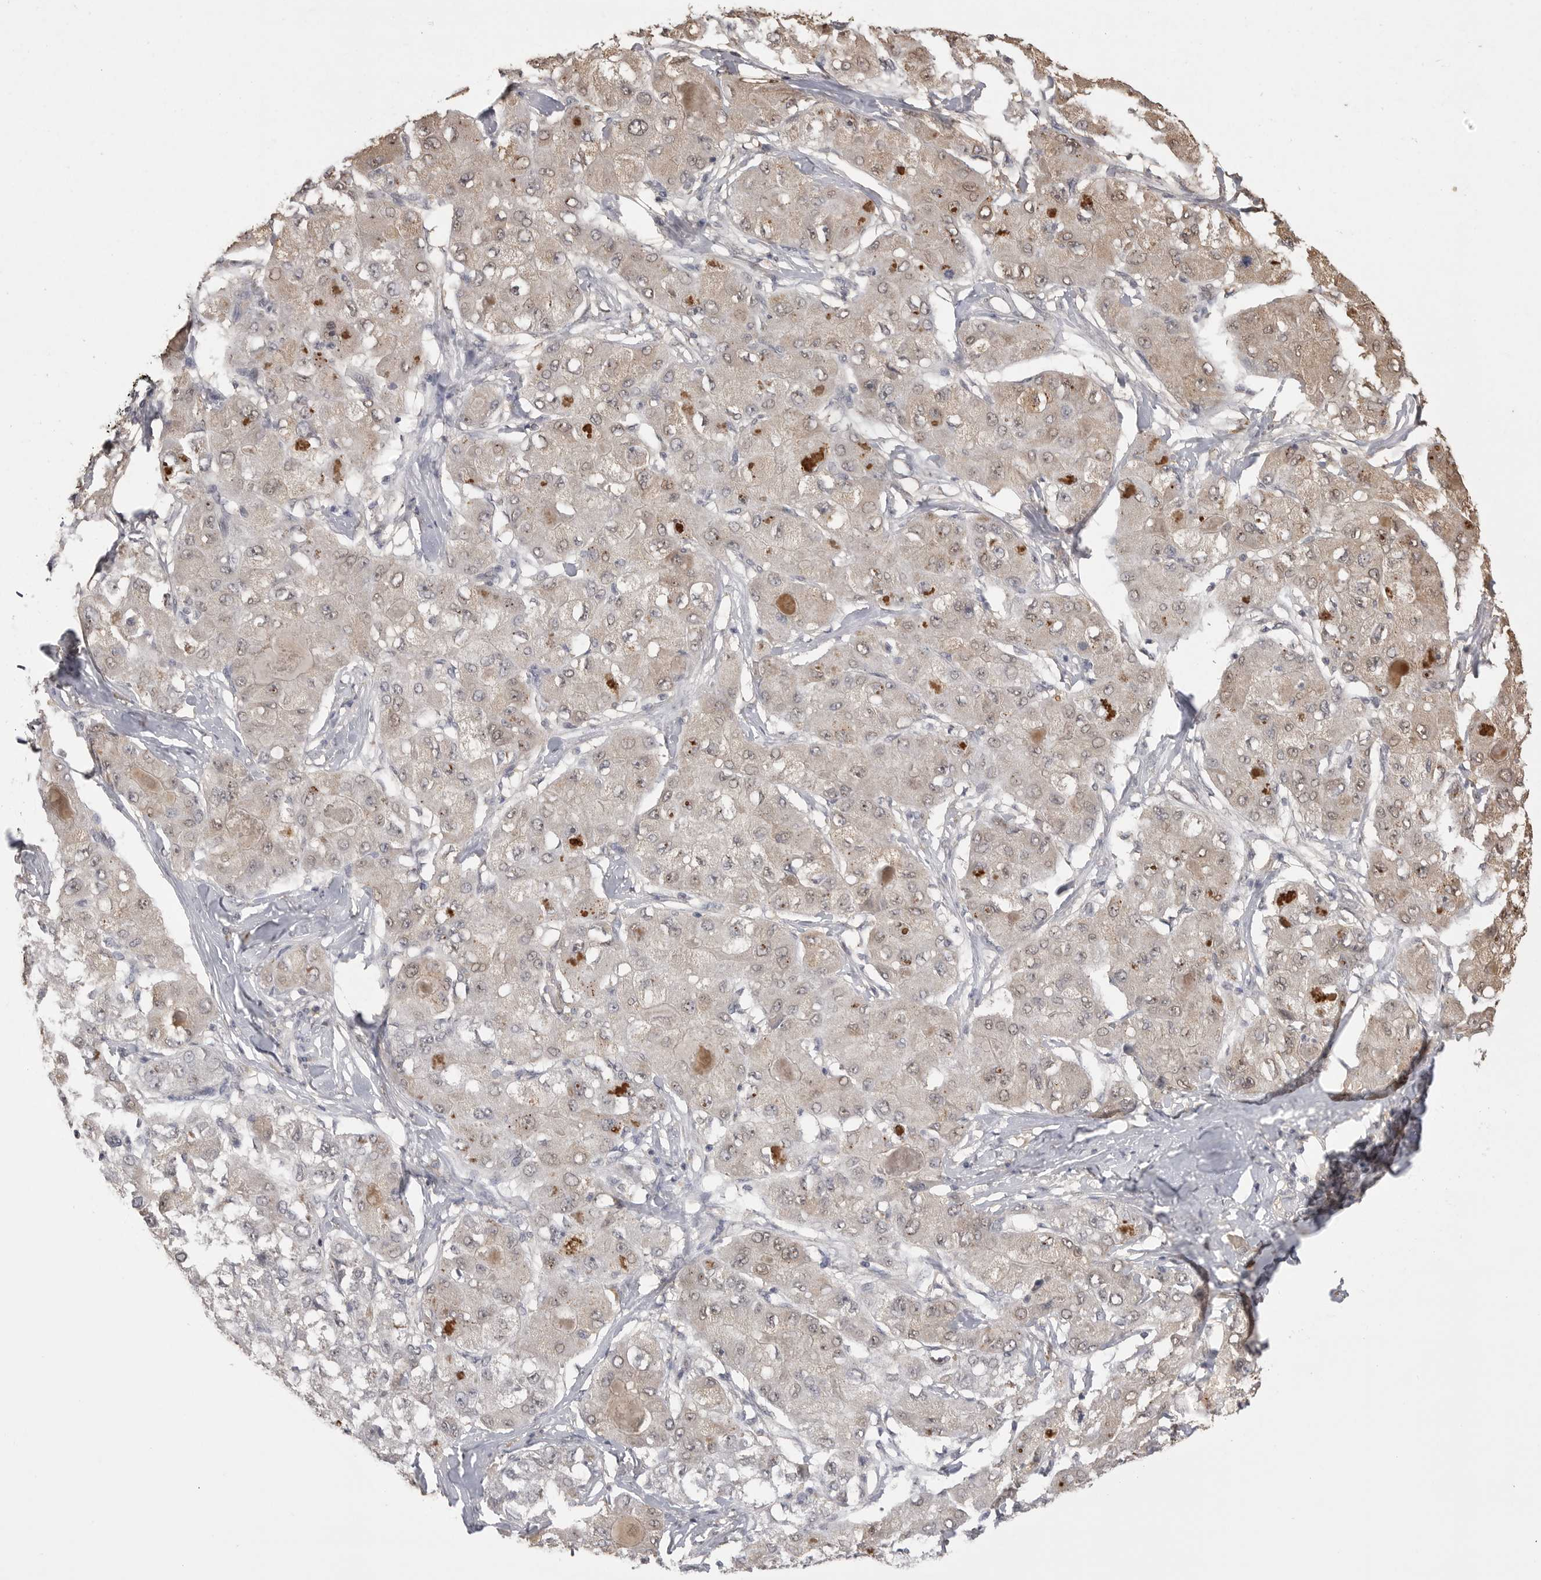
{"staining": {"intensity": "weak", "quantity": "<25%", "location": "cytoplasmic/membranous,nuclear"}, "tissue": "liver cancer", "cell_type": "Tumor cells", "image_type": "cancer", "snomed": [{"axis": "morphology", "description": "Carcinoma, Hepatocellular, NOS"}, {"axis": "topography", "description": "Liver"}], "caption": "Immunohistochemistry photomicrograph of neoplastic tissue: human liver cancer stained with DAB (3,3'-diaminobenzidine) demonstrates no significant protein expression in tumor cells.", "gene": "ASPSCR1", "patient": {"sex": "male", "age": 80}}